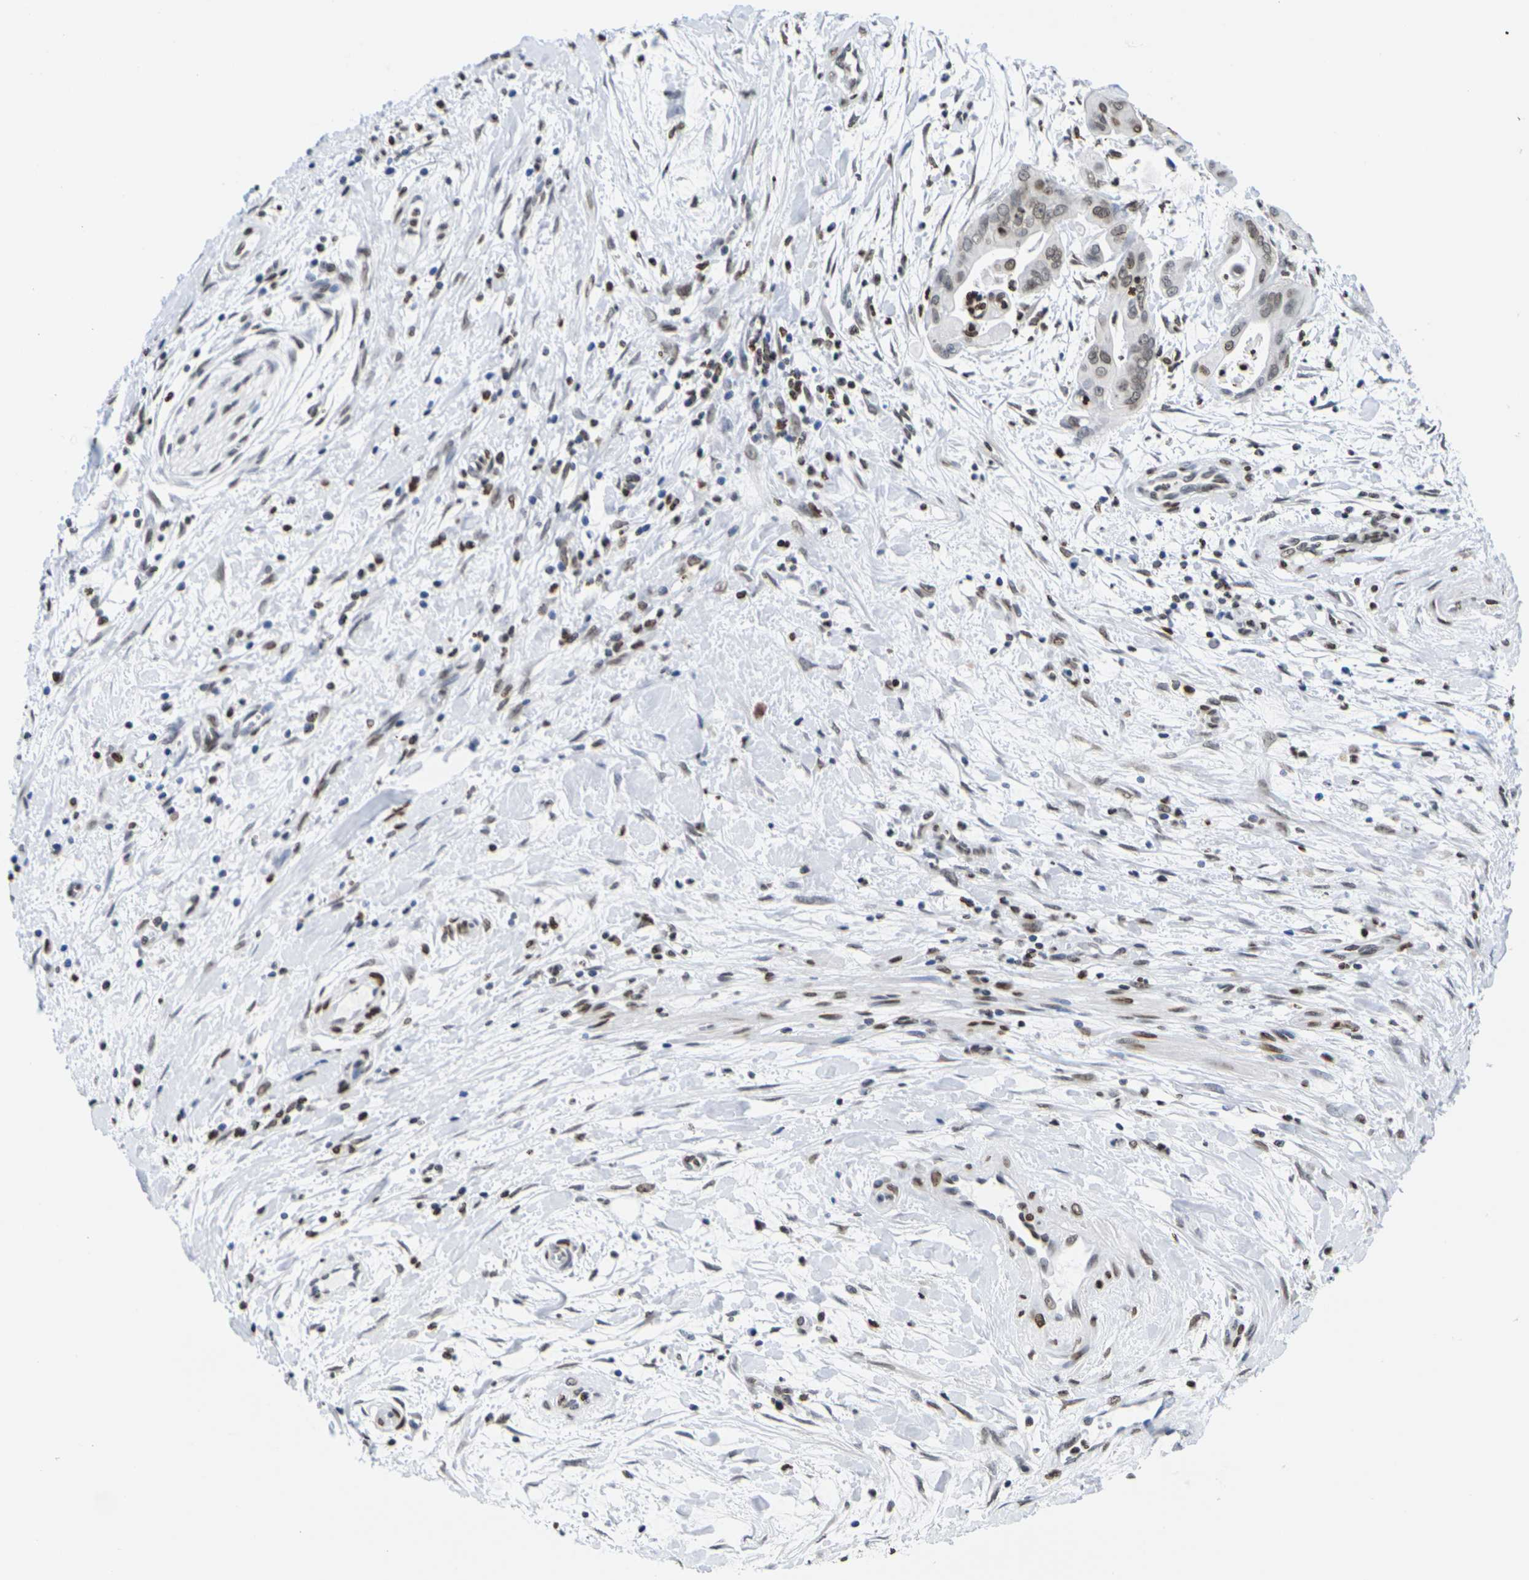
{"staining": {"intensity": "moderate", "quantity": "25%-75%", "location": "cytoplasmic/membranous,nuclear"}, "tissue": "pancreatic cancer", "cell_type": "Tumor cells", "image_type": "cancer", "snomed": [{"axis": "morphology", "description": "Adenocarcinoma, NOS"}, {"axis": "topography", "description": "Pancreas"}], "caption": "DAB (3,3'-diaminobenzidine) immunohistochemical staining of human adenocarcinoma (pancreatic) exhibits moderate cytoplasmic/membranous and nuclear protein positivity in about 25%-75% of tumor cells.", "gene": "H2AC21", "patient": {"sex": "female", "age": 75}}